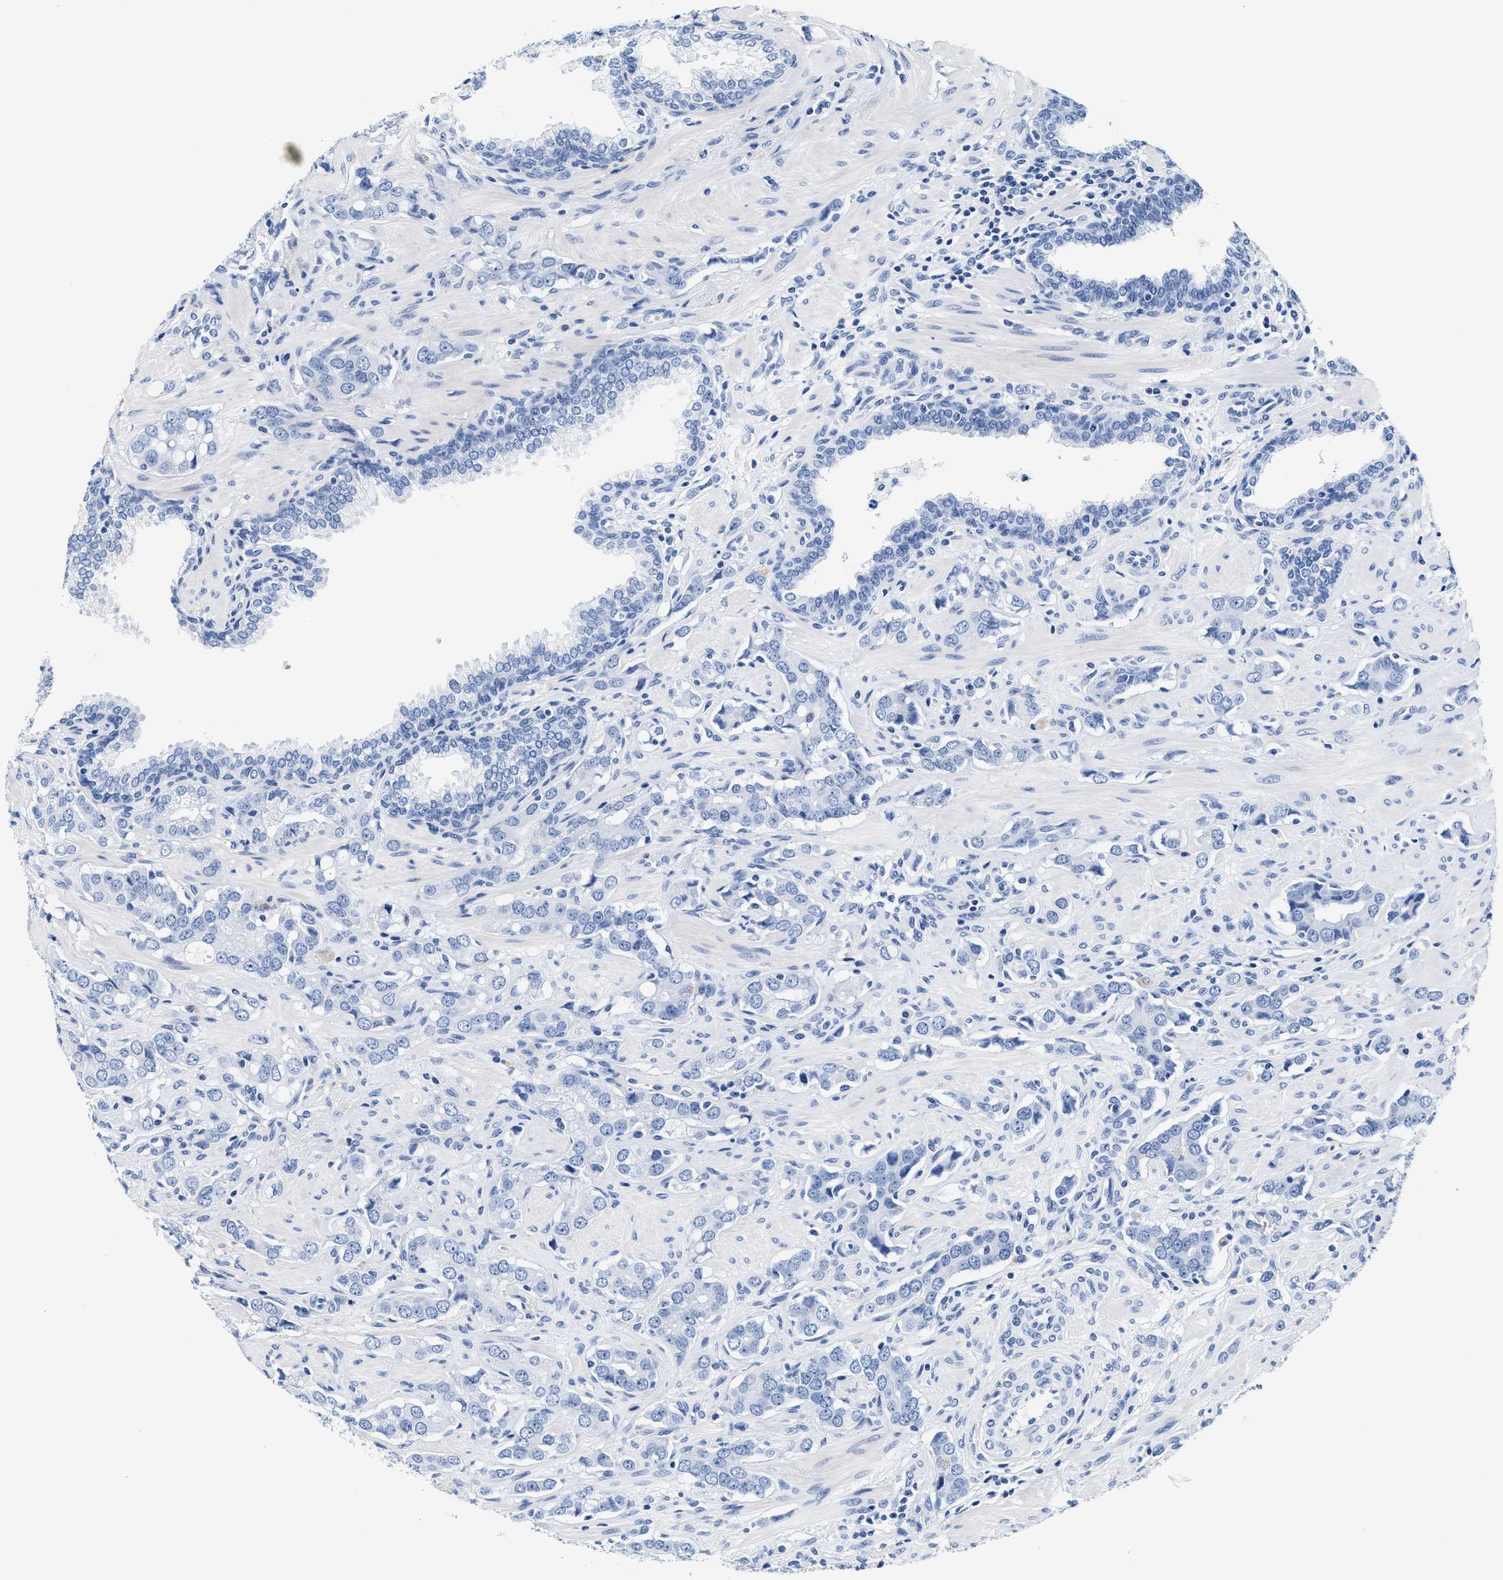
{"staining": {"intensity": "negative", "quantity": "none", "location": "none"}, "tissue": "prostate cancer", "cell_type": "Tumor cells", "image_type": "cancer", "snomed": [{"axis": "morphology", "description": "Adenocarcinoma, High grade"}, {"axis": "topography", "description": "Prostate"}], "caption": "An image of human prostate adenocarcinoma (high-grade) is negative for staining in tumor cells.", "gene": "ACTL7B", "patient": {"sex": "male", "age": 52}}